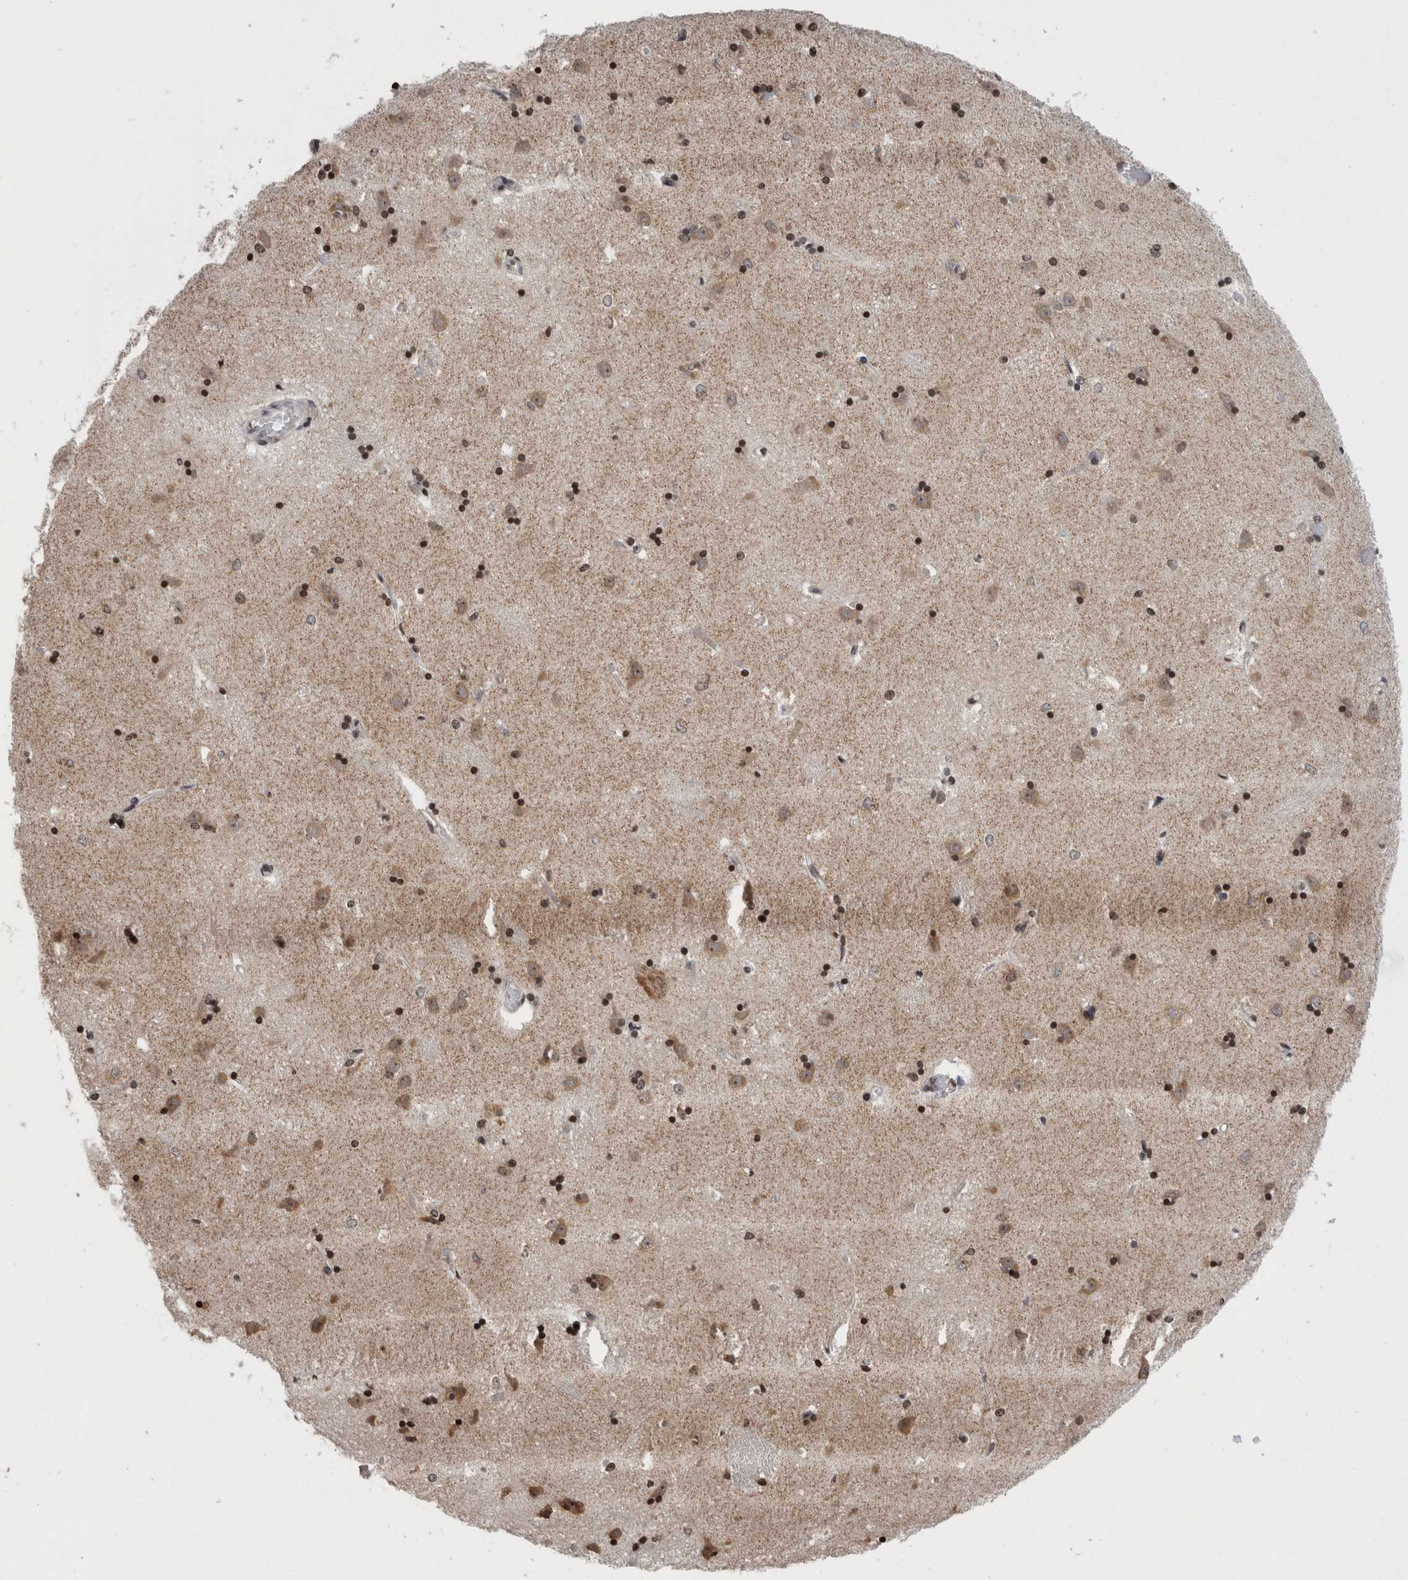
{"staining": {"intensity": "strong", "quantity": "25%-75%", "location": "nuclear"}, "tissue": "caudate", "cell_type": "Glial cells", "image_type": "normal", "snomed": [{"axis": "morphology", "description": "Normal tissue, NOS"}, {"axis": "topography", "description": "Lateral ventricle wall"}], "caption": "This image reveals unremarkable caudate stained with immunohistochemistry to label a protein in brown. The nuclear of glial cells show strong positivity for the protein. Nuclei are counter-stained blue.", "gene": "ZBTB11", "patient": {"sex": "male", "age": 45}}